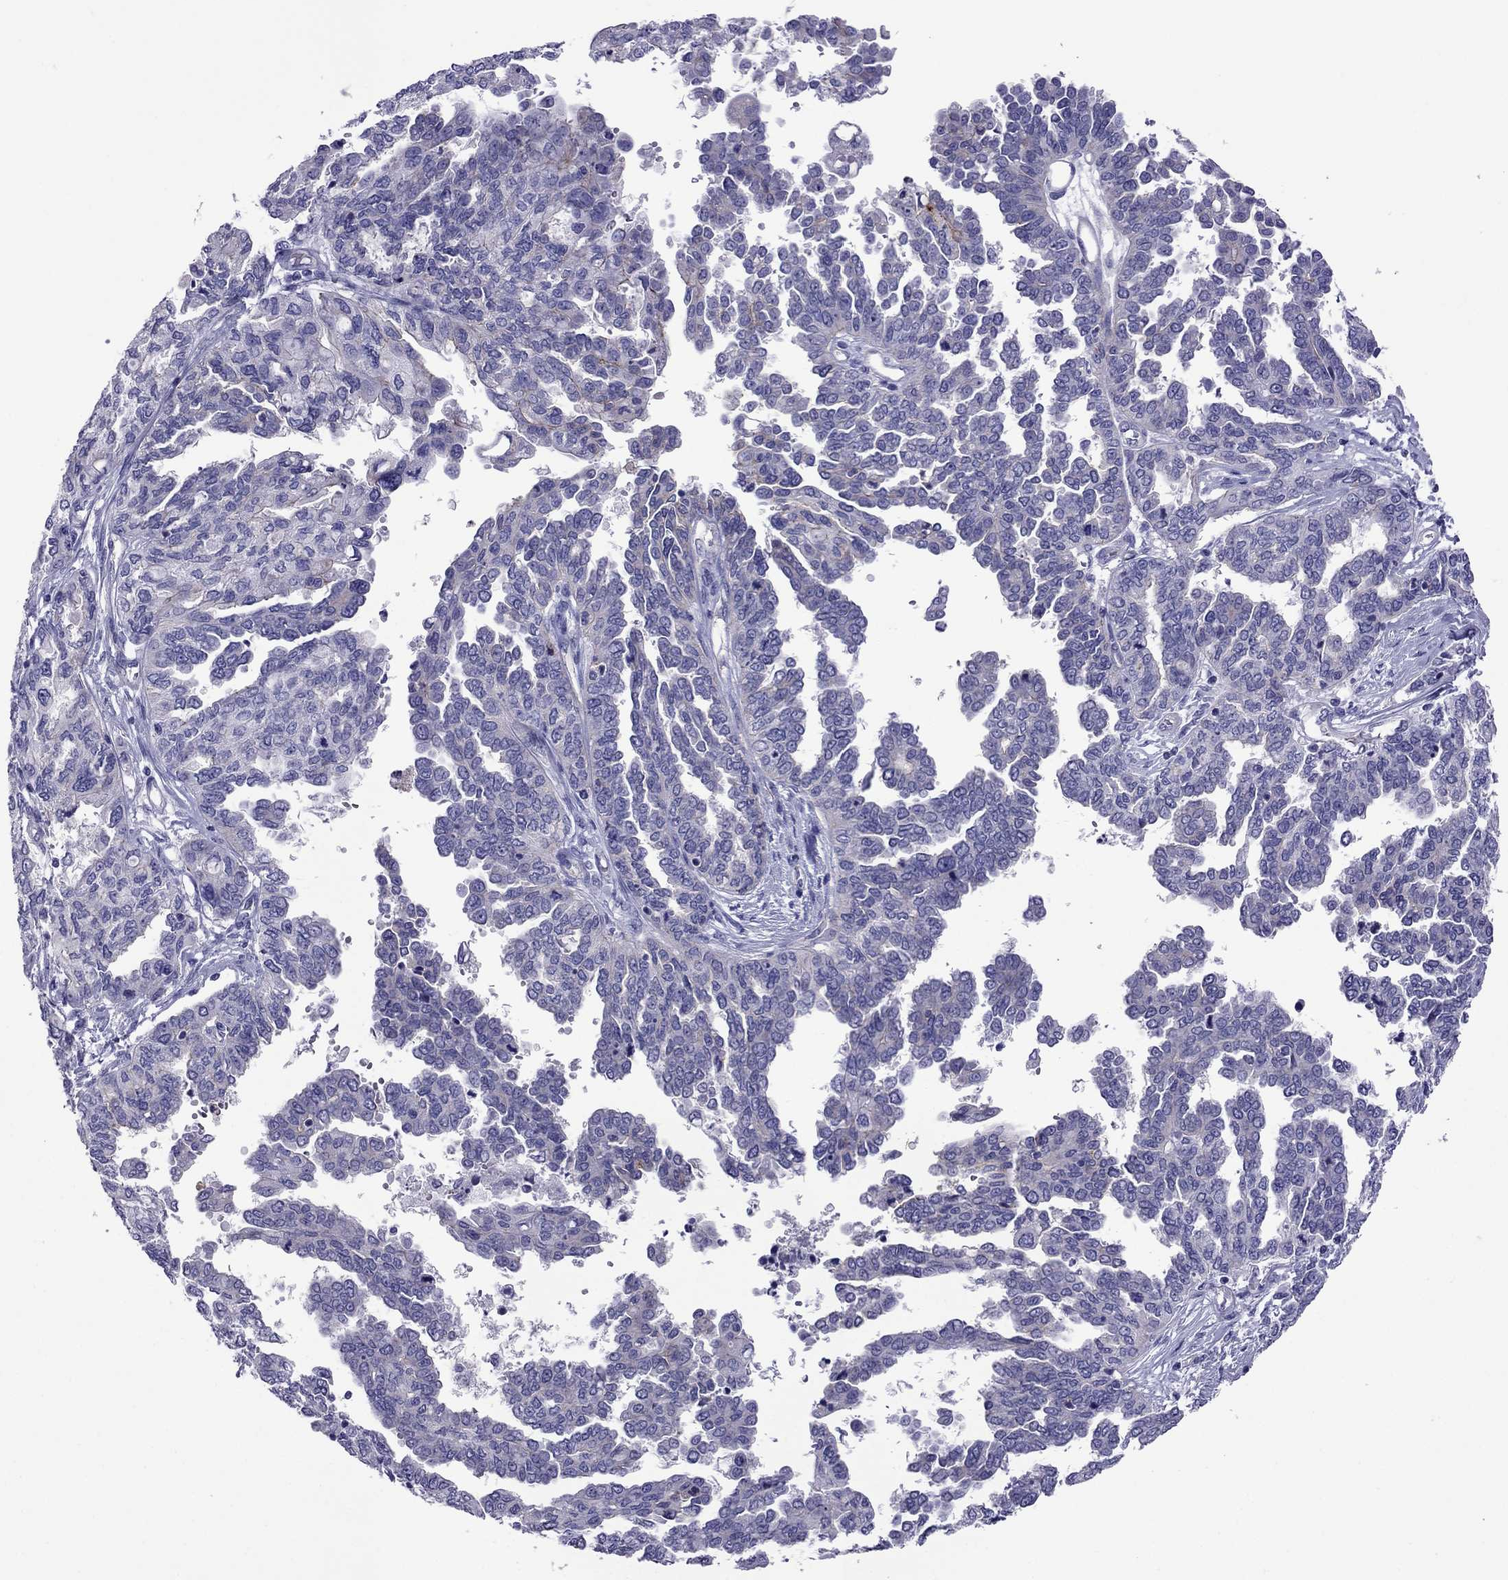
{"staining": {"intensity": "moderate", "quantity": "<25%", "location": "cytoplasmic/membranous"}, "tissue": "ovarian cancer", "cell_type": "Tumor cells", "image_type": "cancer", "snomed": [{"axis": "morphology", "description": "Cystadenocarcinoma, serous, NOS"}, {"axis": "topography", "description": "Ovary"}], "caption": "High-magnification brightfield microscopy of serous cystadenocarcinoma (ovarian) stained with DAB (3,3'-diaminobenzidine) (brown) and counterstained with hematoxylin (blue). tumor cells exhibit moderate cytoplasmic/membranous expression is appreciated in about<25% of cells.", "gene": "MYL11", "patient": {"sex": "female", "age": 53}}